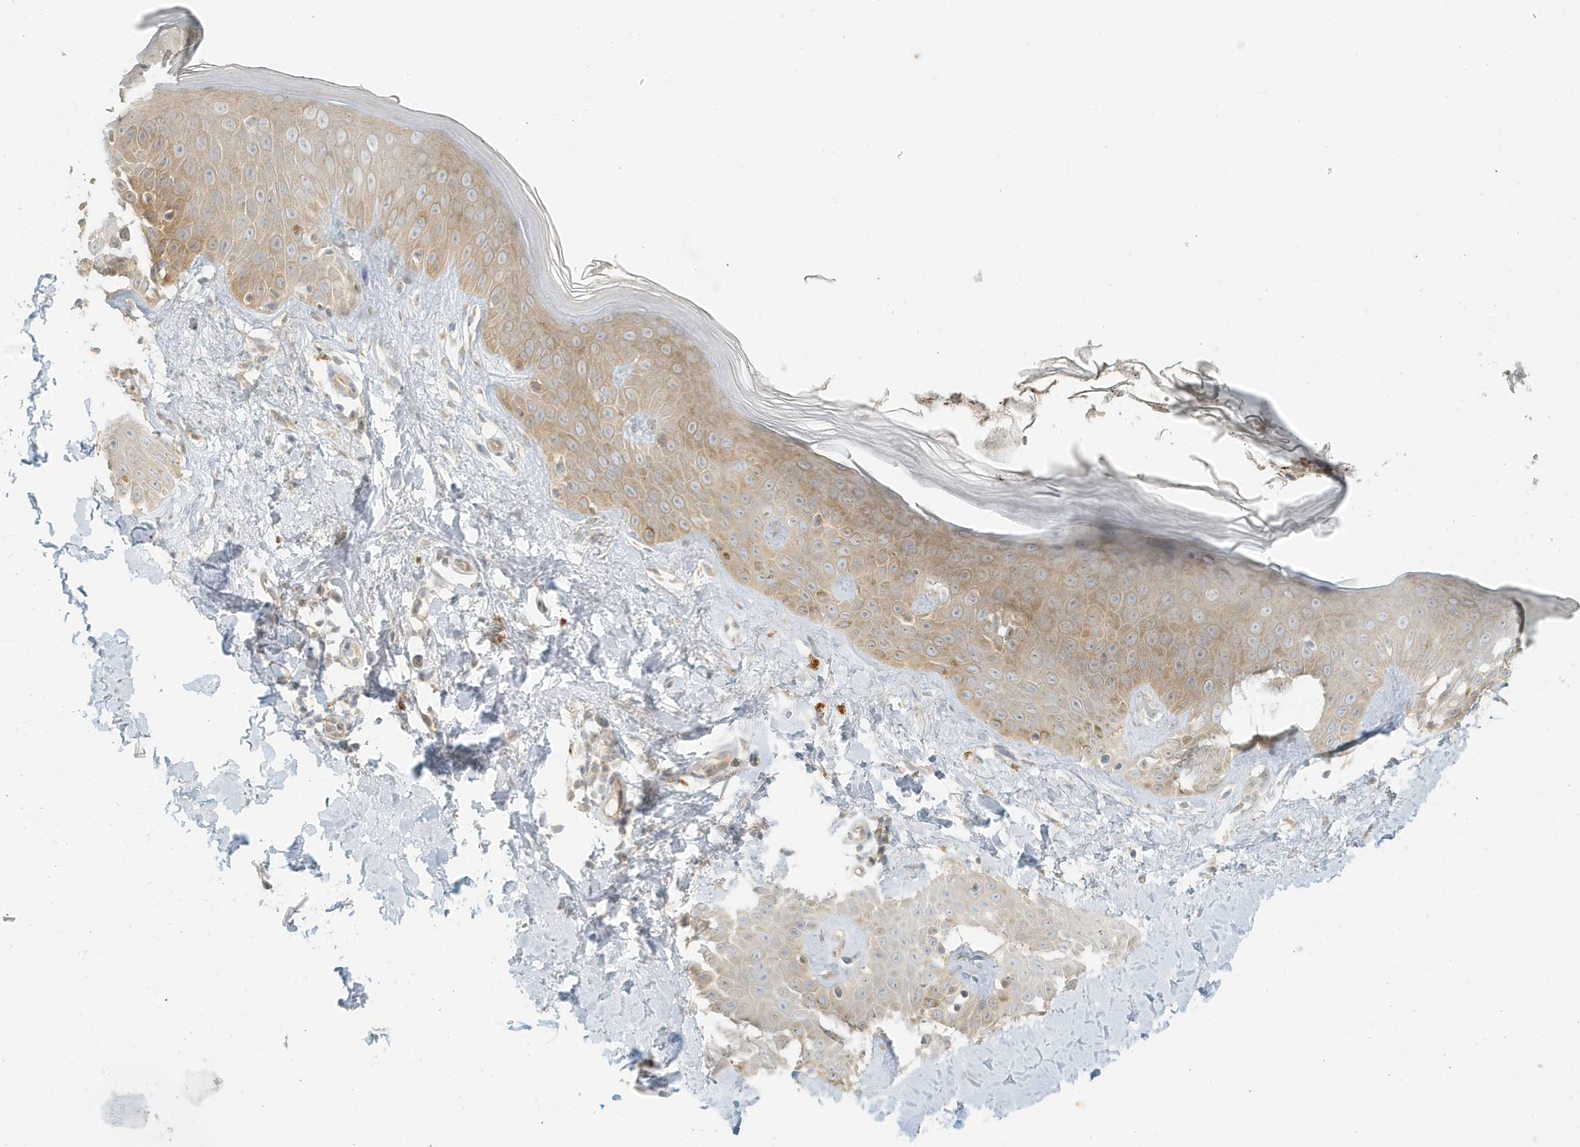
{"staining": {"intensity": "weak", "quantity": ">75%", "location": "cytoplasmic/membranous"}, "tissue": "skin", "cell_type": "Fibroblasts", "image_type": "normal", "snomed": [{"axis": "morphology", "description": "Normal tissue, NOS"}, {"axis": "topography", "description": "Skin"}], "caption": "Fibroblasts show weak cytoplasmic/membranous expression in approximately >75% of cells in normal skin. (DAB (3,3'-diaminobenzidine) IHC, brown staining for protein, blue staining for nuclei).", "gene": "MCOLN1", "patient": {"sex": "female", "age": 64}}